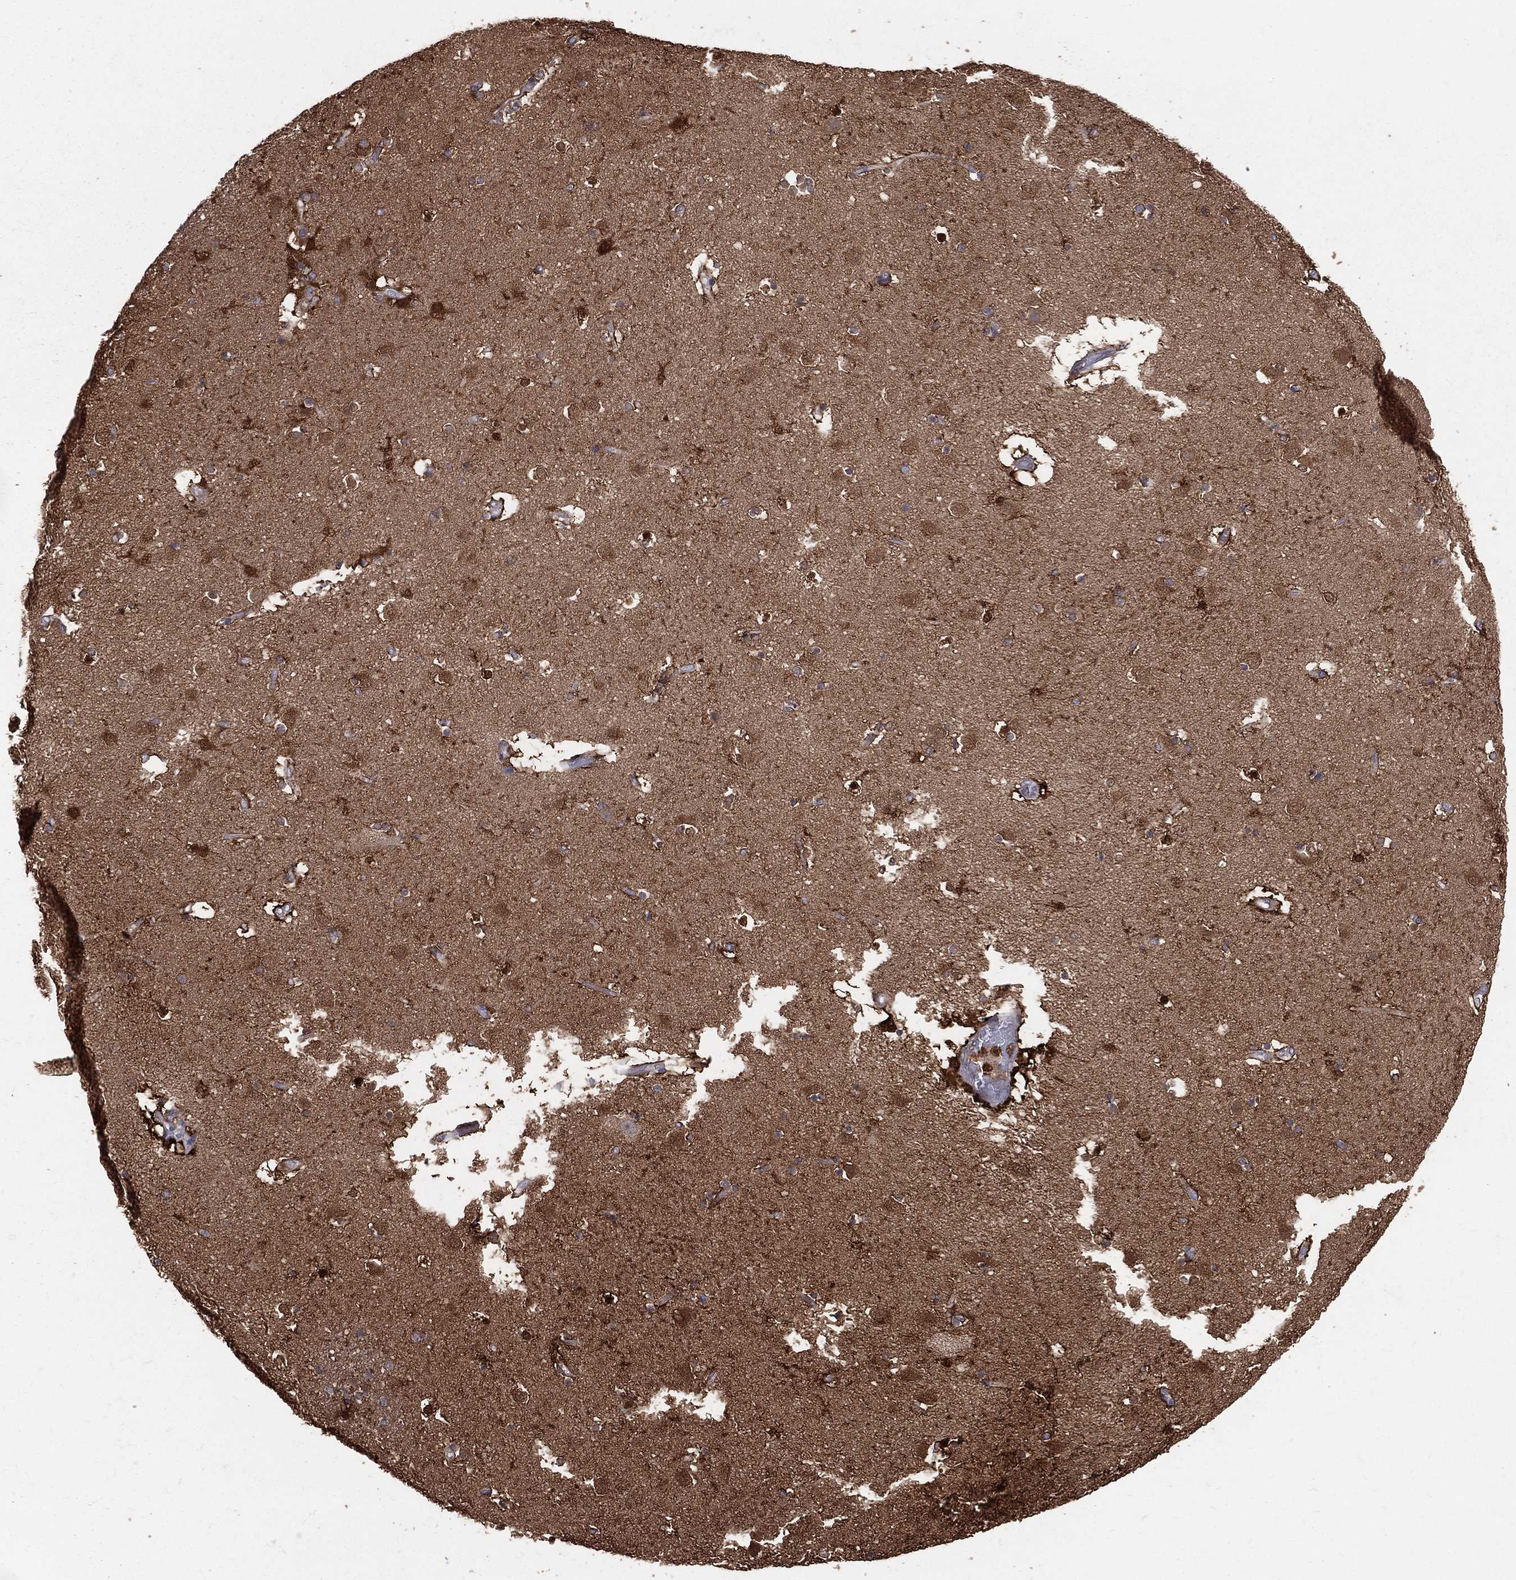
{"staining": {"intensity": "strong", "quantity": "25%-75%", "location": "cytoplasmic/membranous,nuclear"}, "tissue": "caudate", "cell_type": "Glial cells", "image_type": "normal", "snomed": [{"axis": "morphology", "description": "Normal tissue, NOS"}, {"axis": "topography", "description": "Lateral ventricle wall"}], "caption": "IHC micrograph of normal caudate: human caudate stained using immunohistochemistry (IHC) displays high levels of strong protein expression localized specifically in the cytoplasmic/membranous,nuclear of glial cells, appearing as a cytoplasmic/membranous,nuclear brown color.", "gene": "ENO1", "patient": {"sex": "male", "age": 51}}